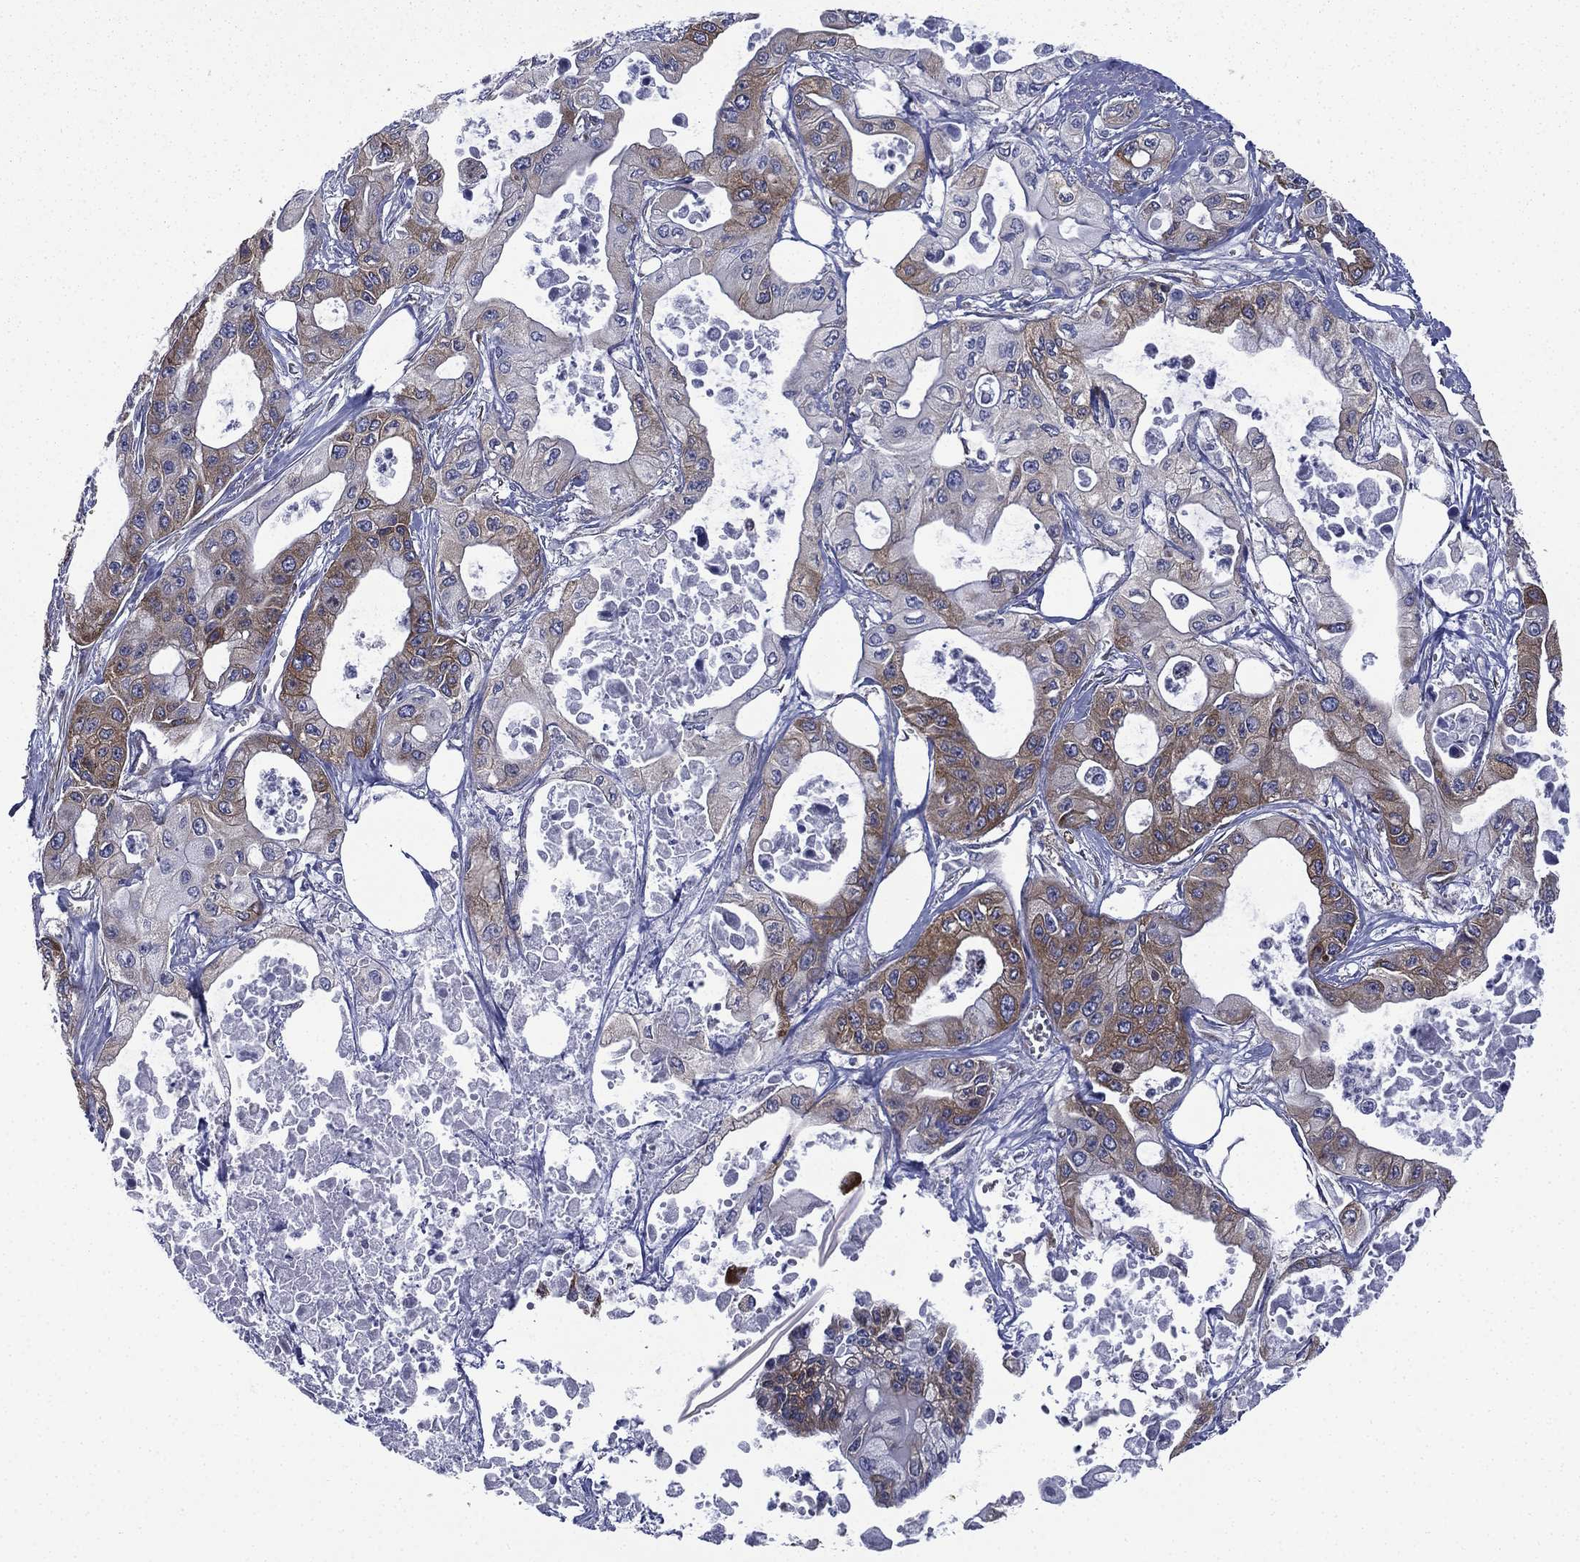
{"staining": {"intensity": "moderate", "quantity": "<25%", "location": "cytoplasmic/membranous"}, "tissue": "pancreatic cancer", "cell_type": "Tumor cells", "image_type": "cancer", "snomed": [{"axis": "morphology", "description": "Adenocarcinoma, NOS"}, {"axis": "topography", "description": "Pancreas"}], "caption": "Tumor cells exhibit low levels of moderate cytoplasmic/membranous expression in approximately <25% of cells in human adenocarcinoma (pancreatic).", "gene": "FARSA", "patient": {"sex": "male", "age": 70}}